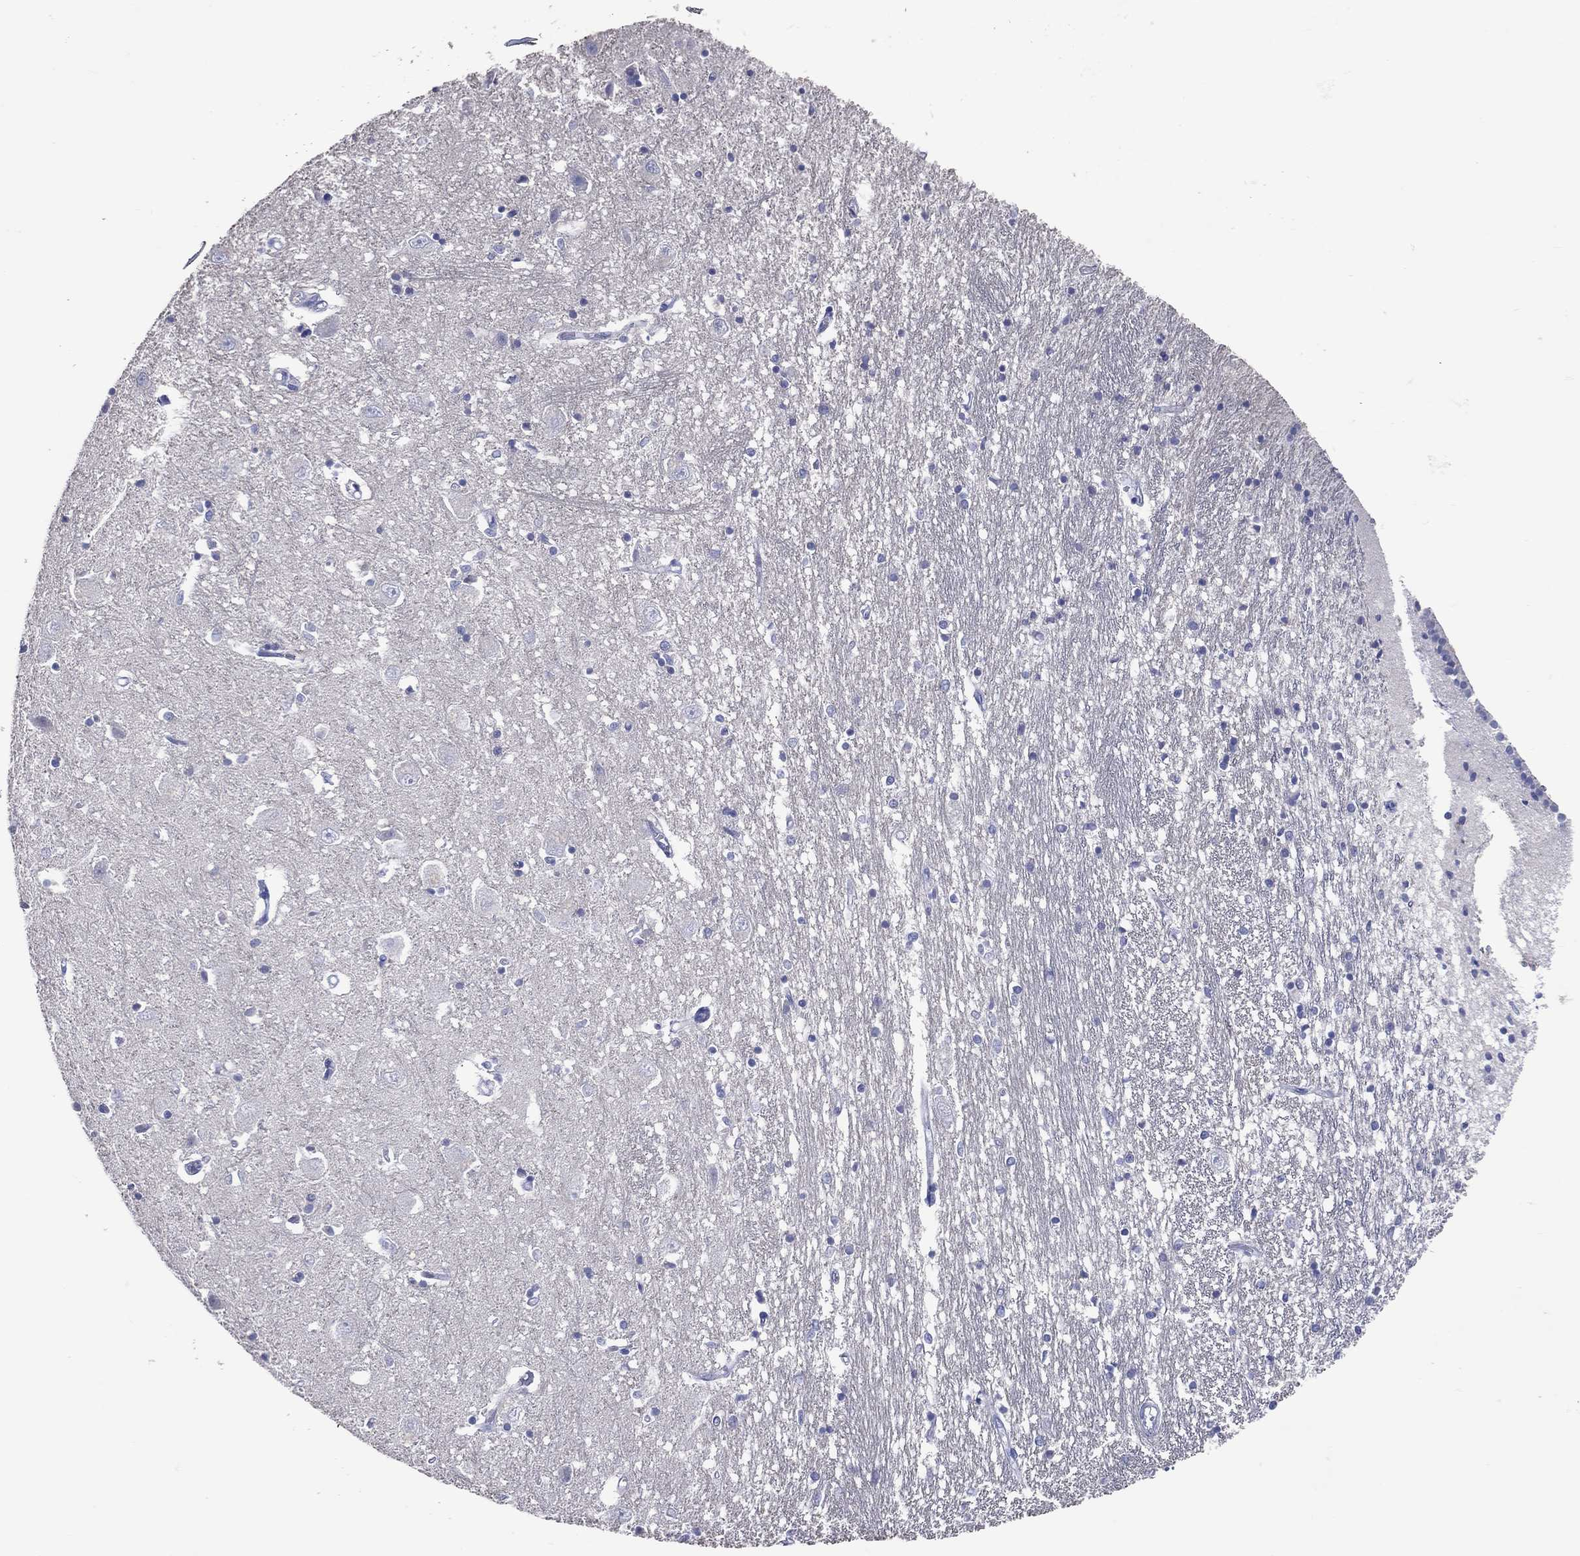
{"staining": {"intensity": "negative", "quantity": "none", "location": "none"}, "tissue": "caudate", "cell_type": "Glial cells", "image_type": "normal", "snomed": [{"axis": "morphology", "description": "Normal tissue, NOS"}, {"axis": "topography", "description": "Lateral ventricle wall"}], "caption": "Glial cells show no significant protein positivity in unremarkable caudate. (Brightfield microscopy of DAB IHC at high magnification).", "gene": "DNAH6", "patient": {"sex": "male", "age": 54}}